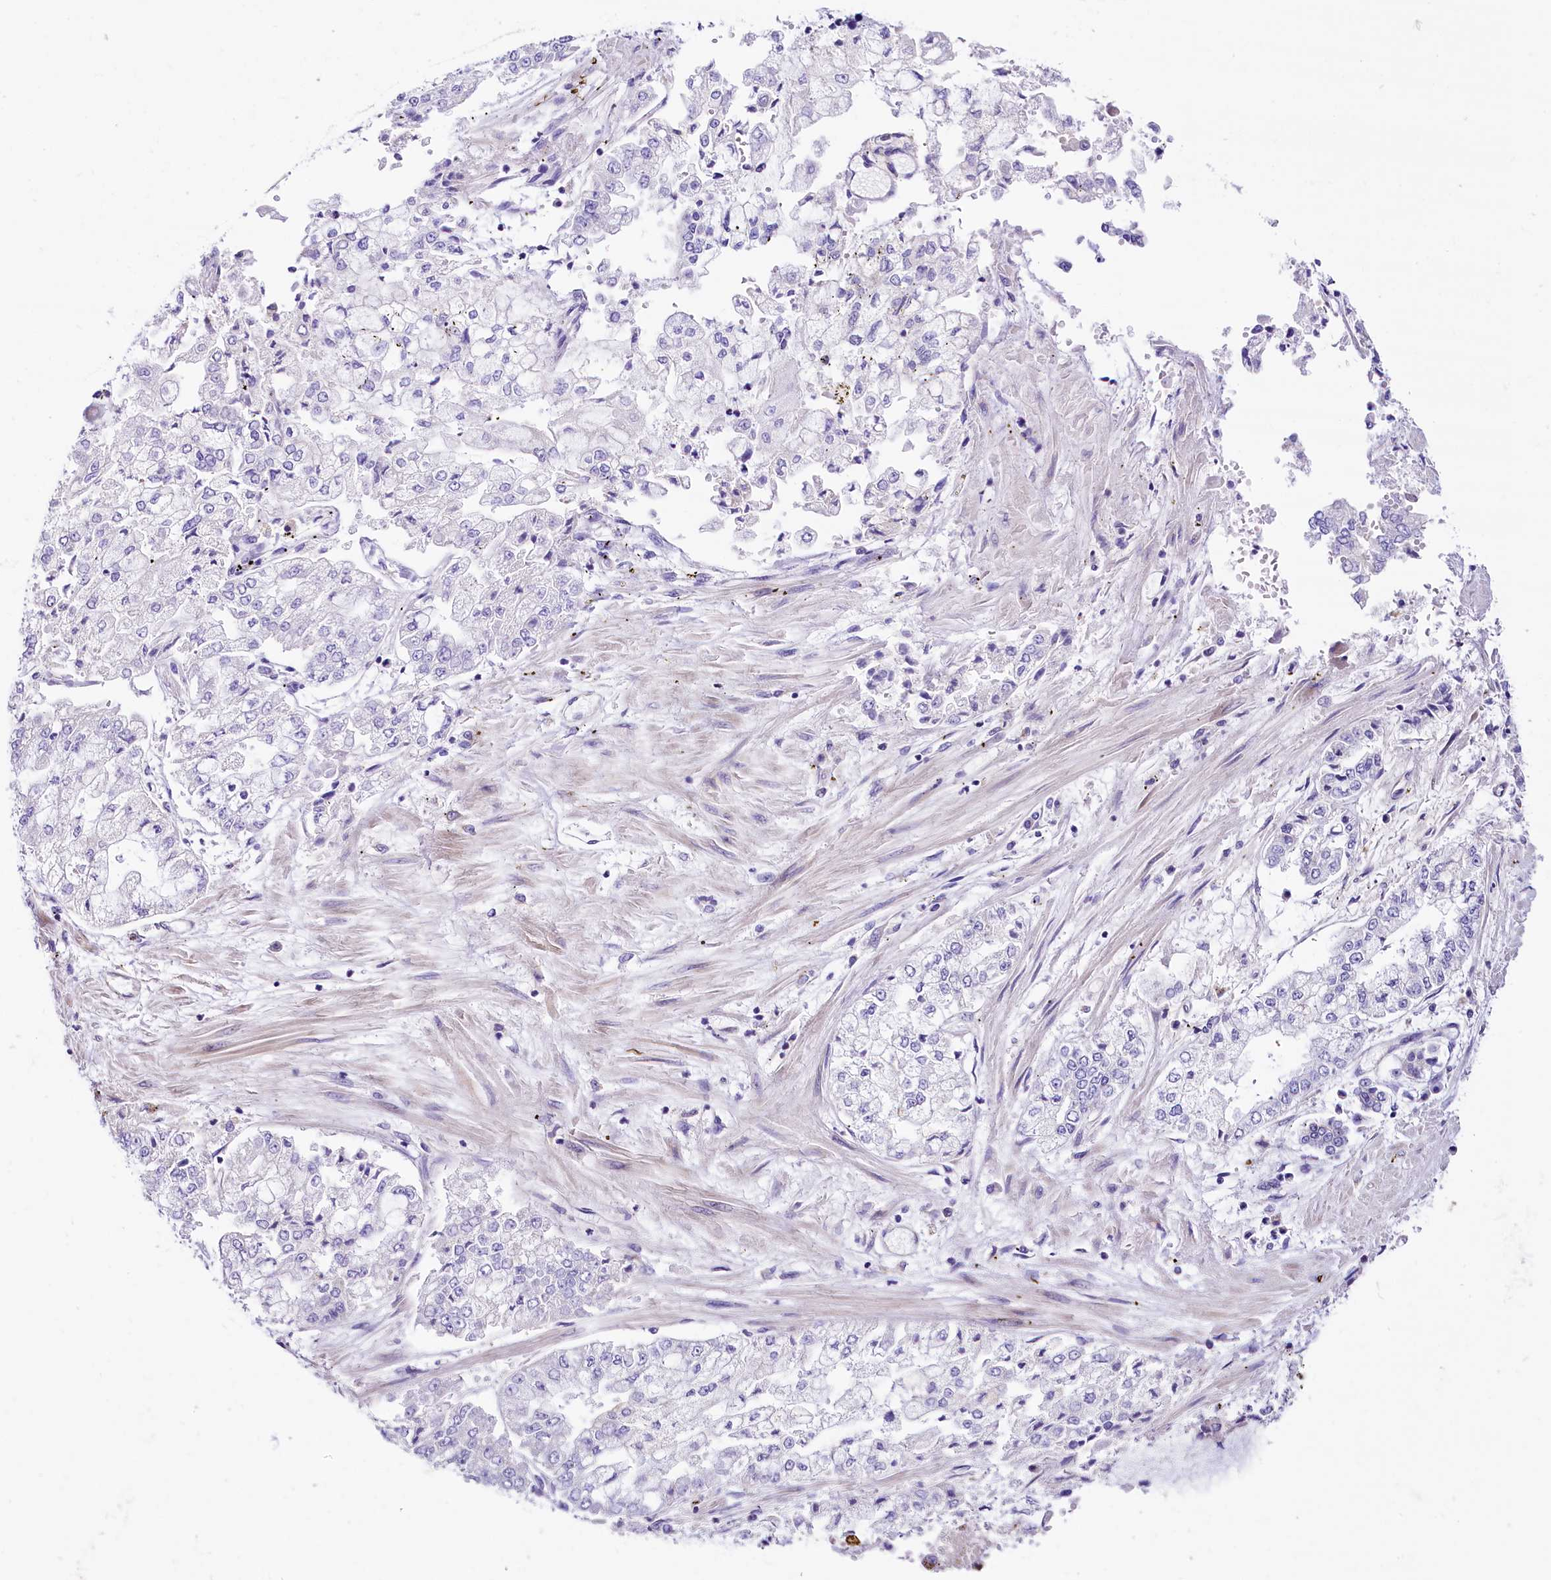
{"staining": {"intensity": "negative", "quantity": "none", "location": "none"}, "tissue": "stomach cancer", "cell_type": "Tumor cells", "image_type": "cancer", "snomed": [{"axis": "morphology", "description": "Adenocarcinoma, NOS"}, {"axis": "topography", "description": "Stomach"}], "caption": "There is no significant staining in tumor cells of stomach cancer (adenocarcinoma).", "gene": "ACAA2", "patient": {"sex": "male", "age": 76}}